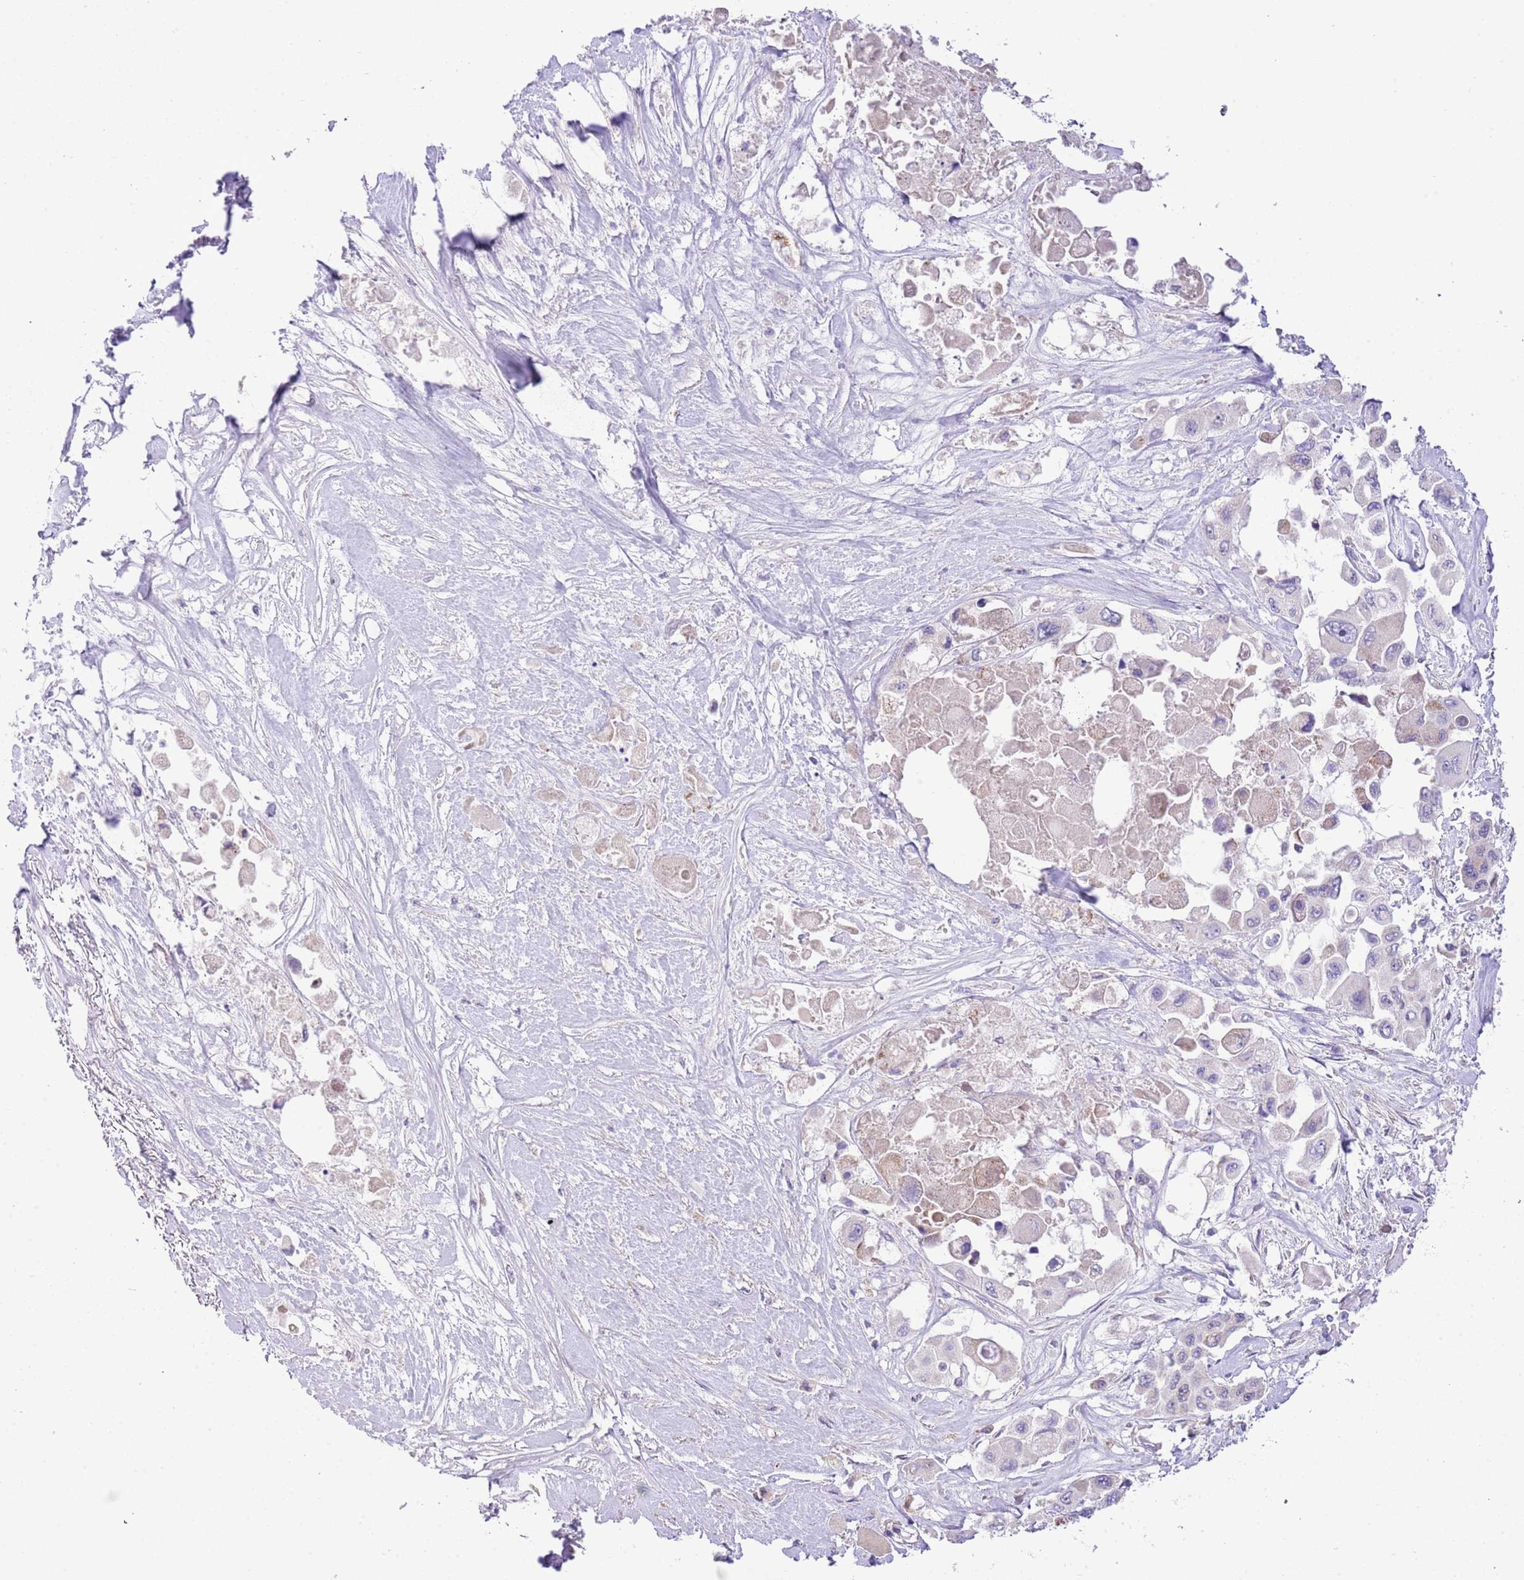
{"staining": {"intensity": "negative", "quantity": "none", "location": "none"}, "tissue": "pancreatic cancer", "cell_type": "Tumor cells", "image_type": "cancer", "snomed": [{"axis": "morphology", "description": "Adenocarcinoma, NOS"}, {"axis": "topography", "description": "Pancreas"}], "caption": "IHC photomicrograph of human adenocarcinoma (pancreatic) stained for a protein (brown), which exhibits no positivity in tumor cells.", "gene": "FBRSL1", "patient": {"sex": "male", "age": 92}}